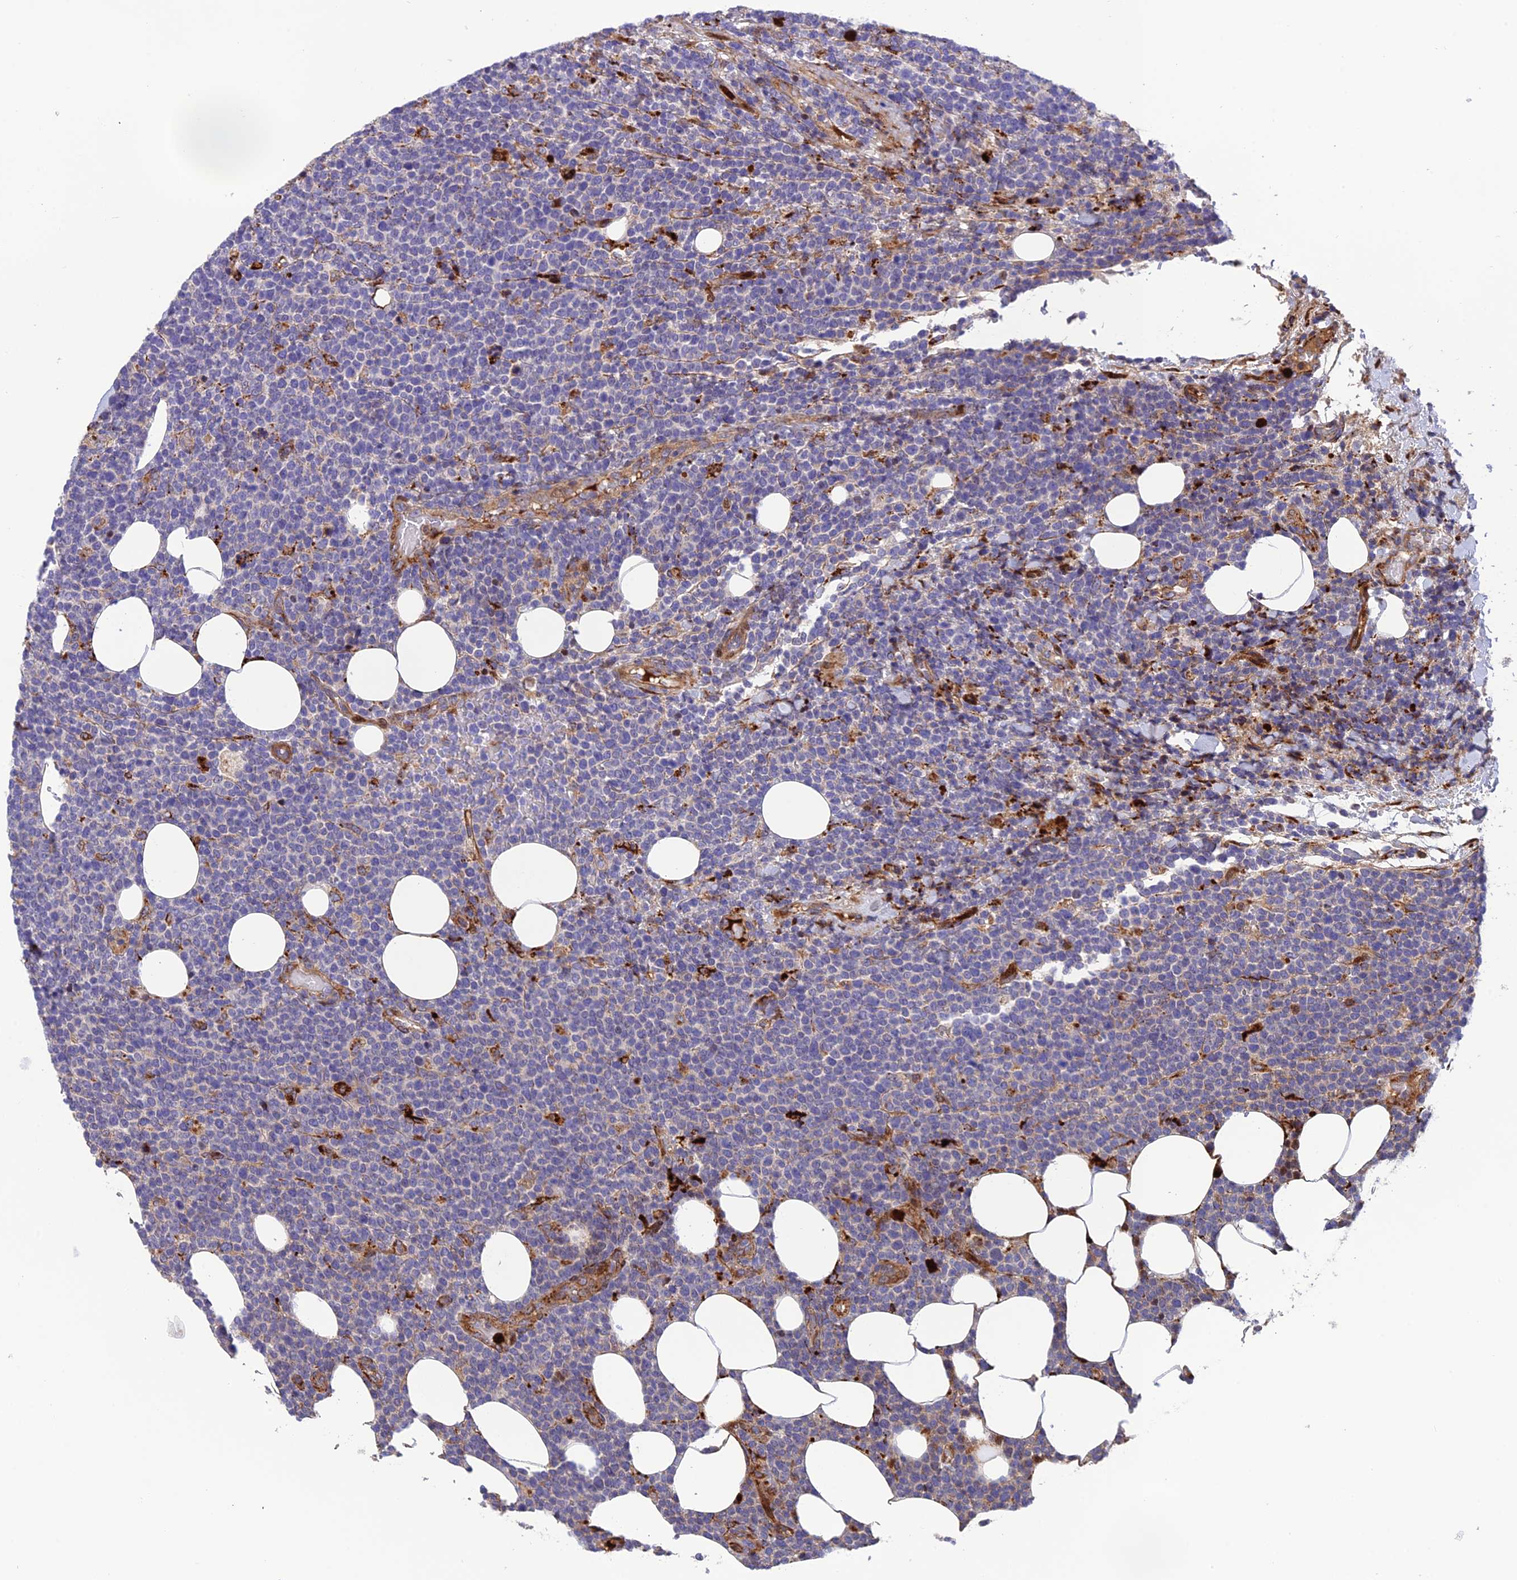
{"staining": {"intensity": "negative", "quantity": "none", "location": "none"}, "tissue": "lymphoma", "cell_type": "Tumor cells", "image_type": "cancer", "snomed": [{"axis": "morphology", "description": "Malignant lymphoma, non-Hodgkin's type, High grade"}, {"axis": "topography", "description": "Lymph node"}], "caption": "Immunohistochemical staining of high-grade malignant lymphoma, non-Hodgkin's type reveals no significant expression in tumor cells.", "gene": "CPSF4L", "patient": {"sex": "male", "age": 61}}